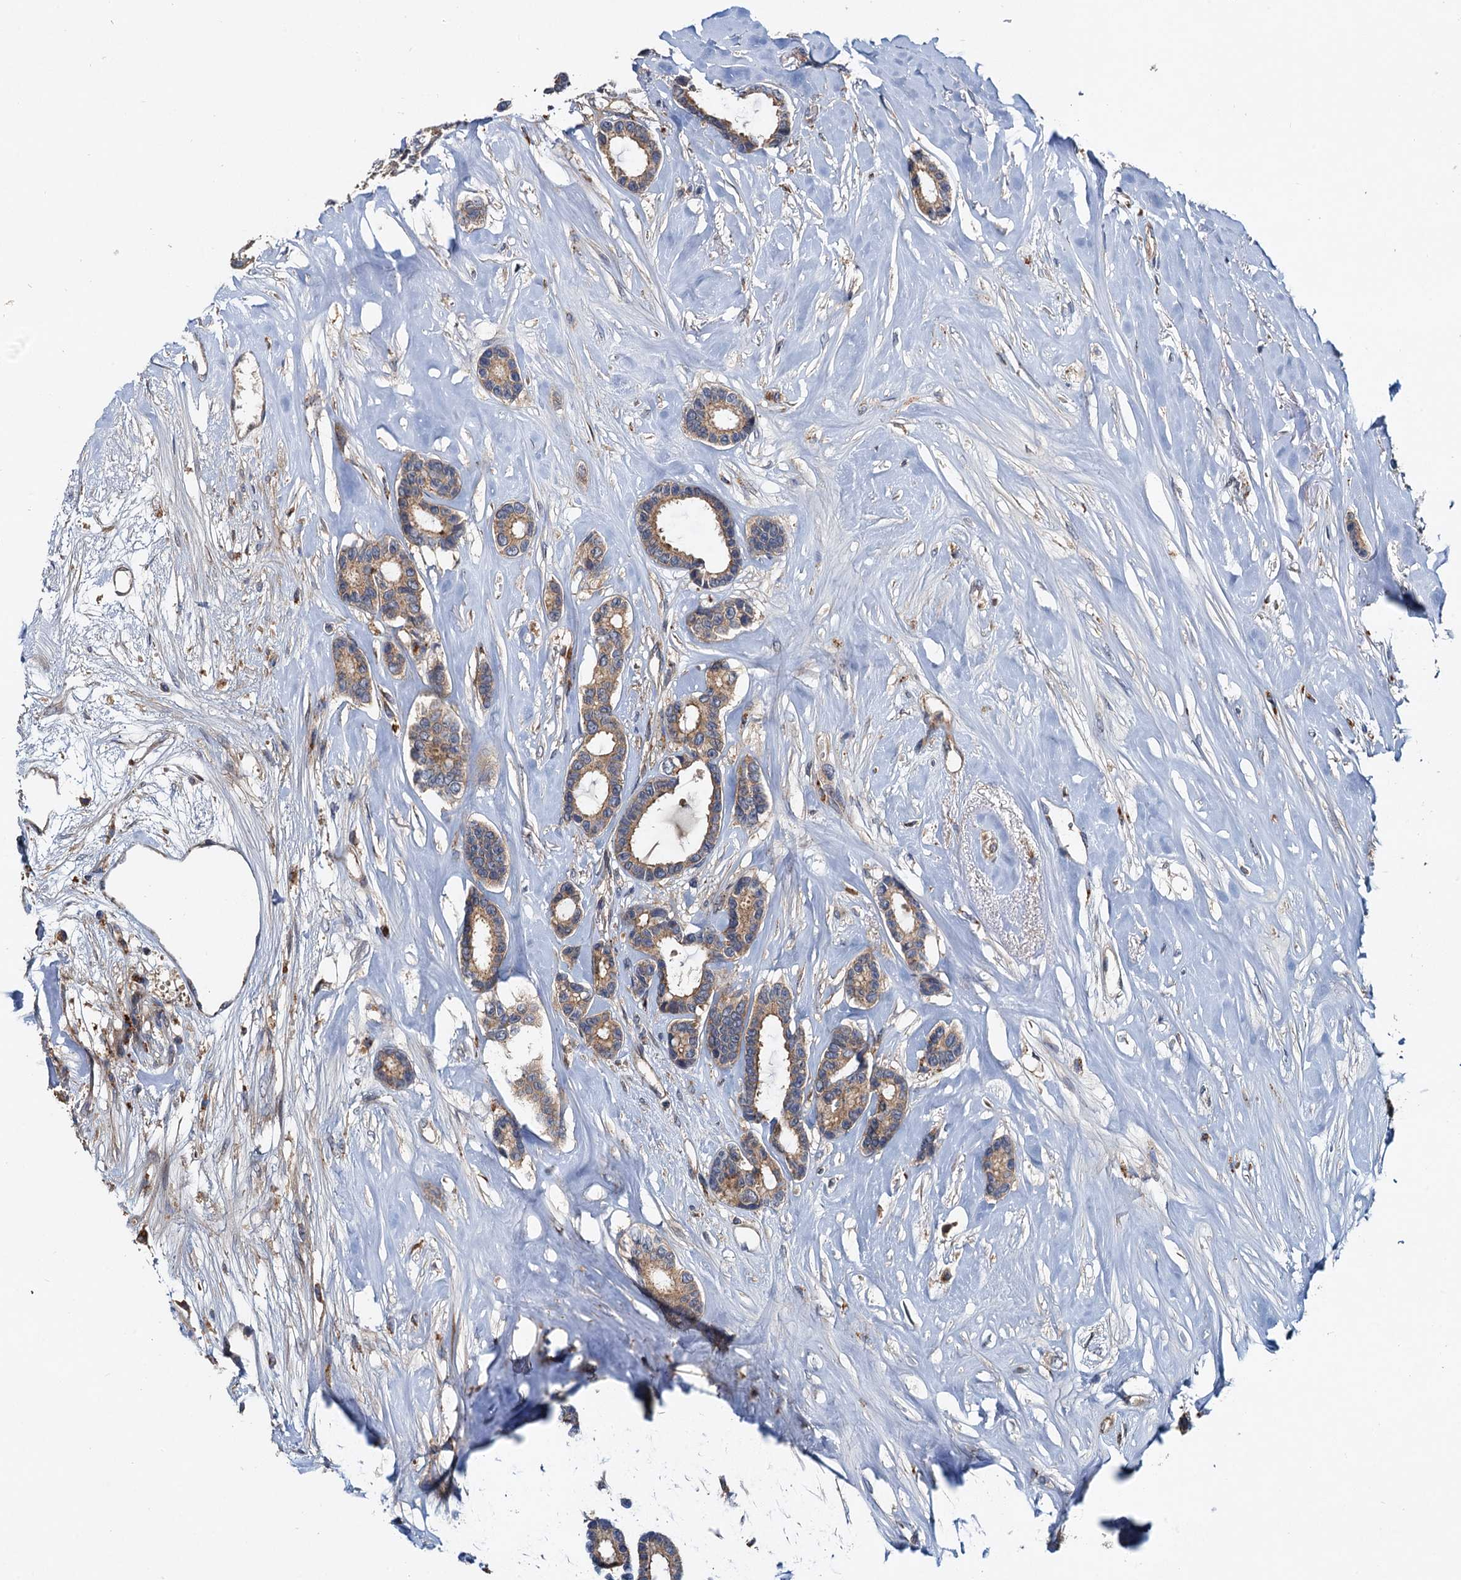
{"staining": {"intensity": "moderate", "quantity": ">75%", "location": "cytoplasmic/membranous"}, "tissue": "breast cancer", "cell_type": "Tumor cells", "image_type": "cancer", "snomed": [{"axis": "morphology", "description": "Duct carcinoma"}, {"axis": "topography", "description": "Breast"}], "caption": "Immunohistochemistry (IHC) histopathology image of neoplastic tissue: invasive ductal carcinoma (breast) stained using IHC demonstrates medium levels of moderate protein expression localized specifically in the cytoplasmic/membranous of tumor cells, appearing as a cytoplasmic/membranous brown color.", "gene": "EFL1", "patient": {"sex": "female", "age": 87}}